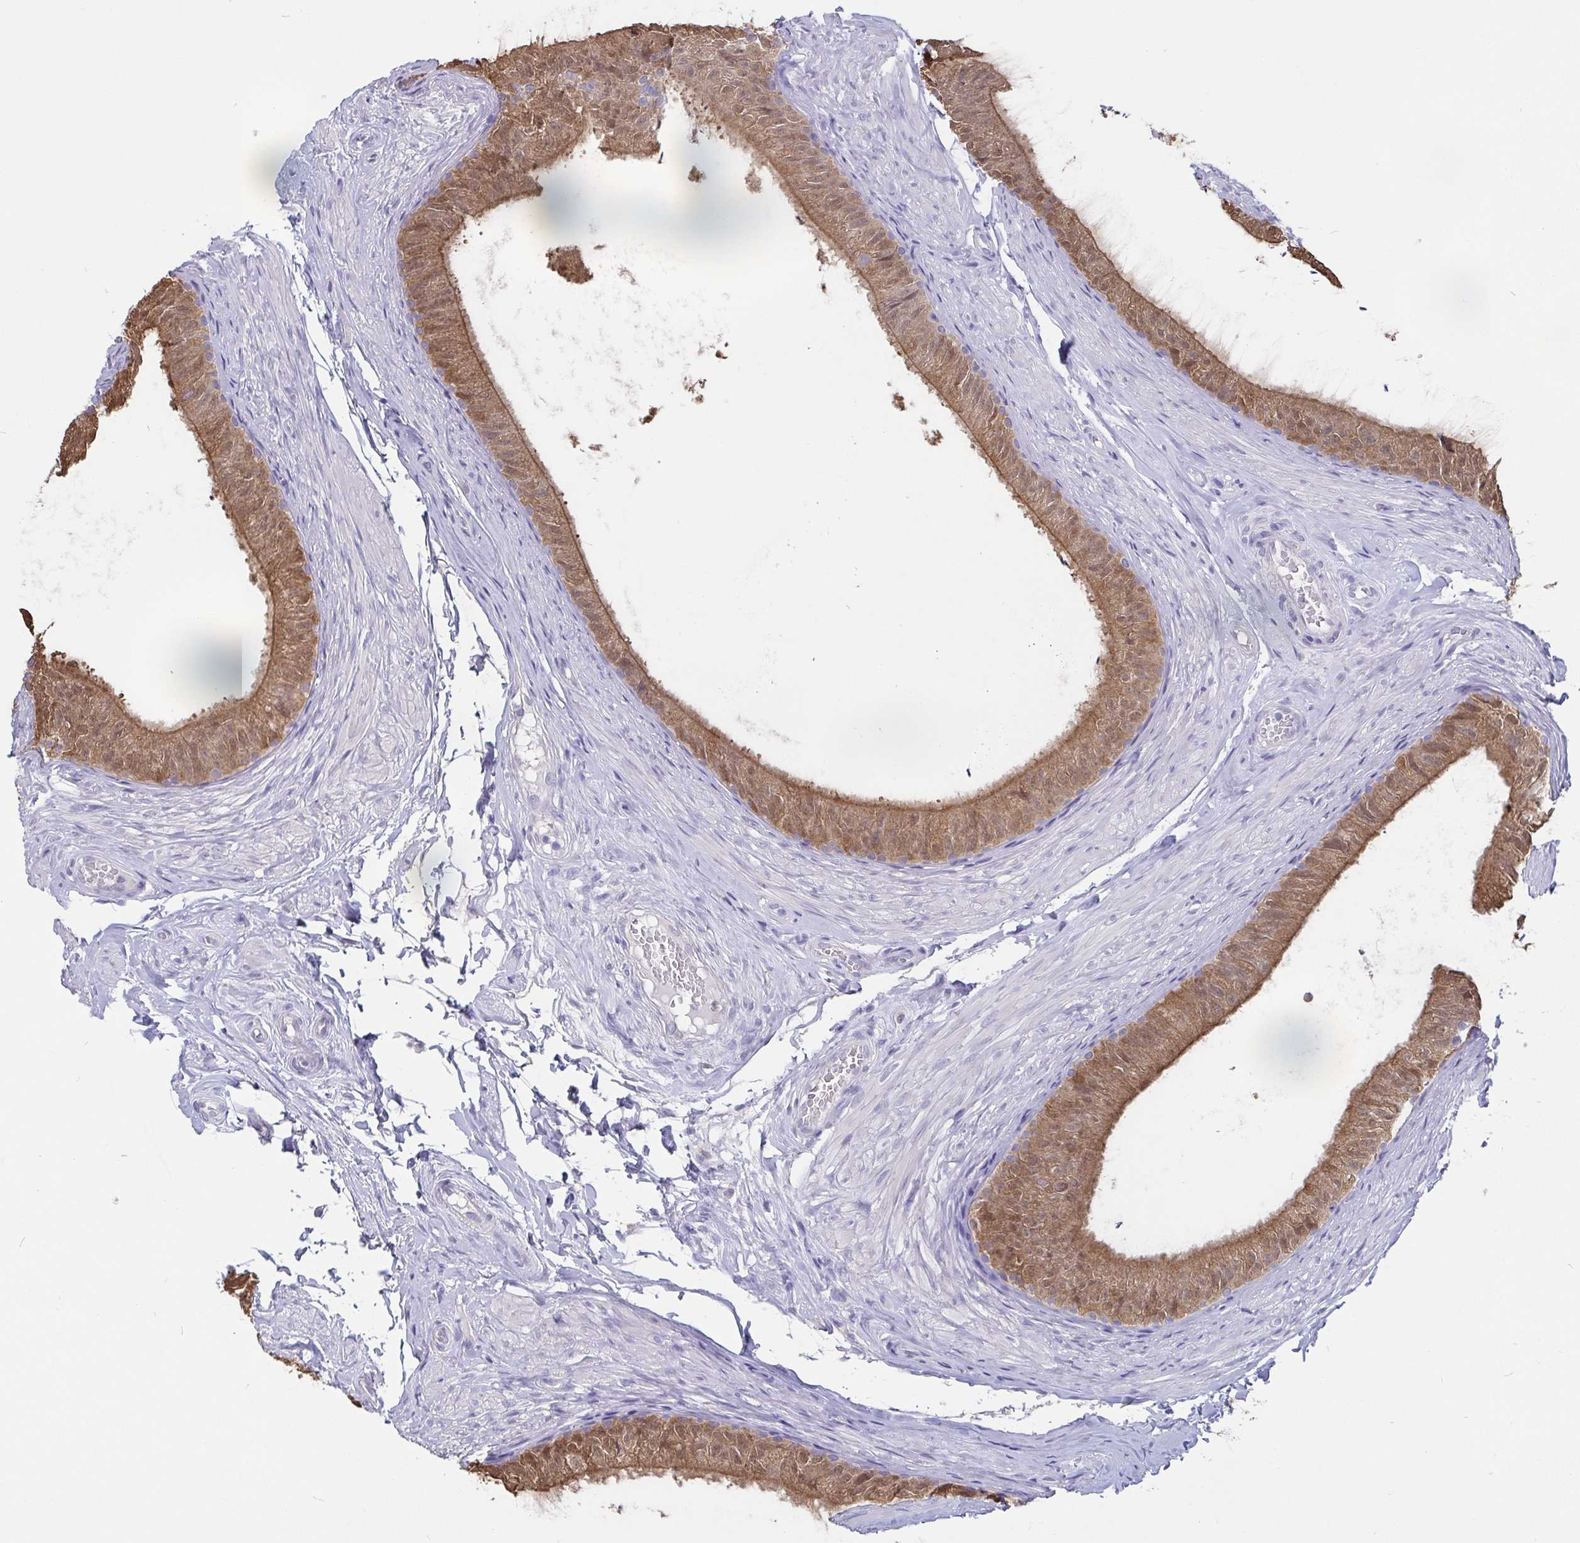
{"staining": {"intensity": "moderate", "quantity": ">75%", "location": "cytoplasmic/membranous,nuclear"}, "tissue": "epididymis", "cell_type": "Glandular cells", "image_type": "normal", "snomed": [{"axis": "morphology", "description": "Normal tissue, NOS"}, {"axis": "topography", "description": "Epididymis, spermatic cord, NOS"}, {"axis": "topography", "description": "Epididymis"}, {"axis": "topography", "description": "Peripheral nerve tissue"}], "caption": "A histopathology image of human epididymis stained for a protein reveals moderate cytoplasmic/membranous,nuclear brown staining in glandular cells. The protein of interest is shown in brown color, while the nuclei are stained blue.", "gene": "IDH1", "patient": {"sex": "male", "age": 29}}